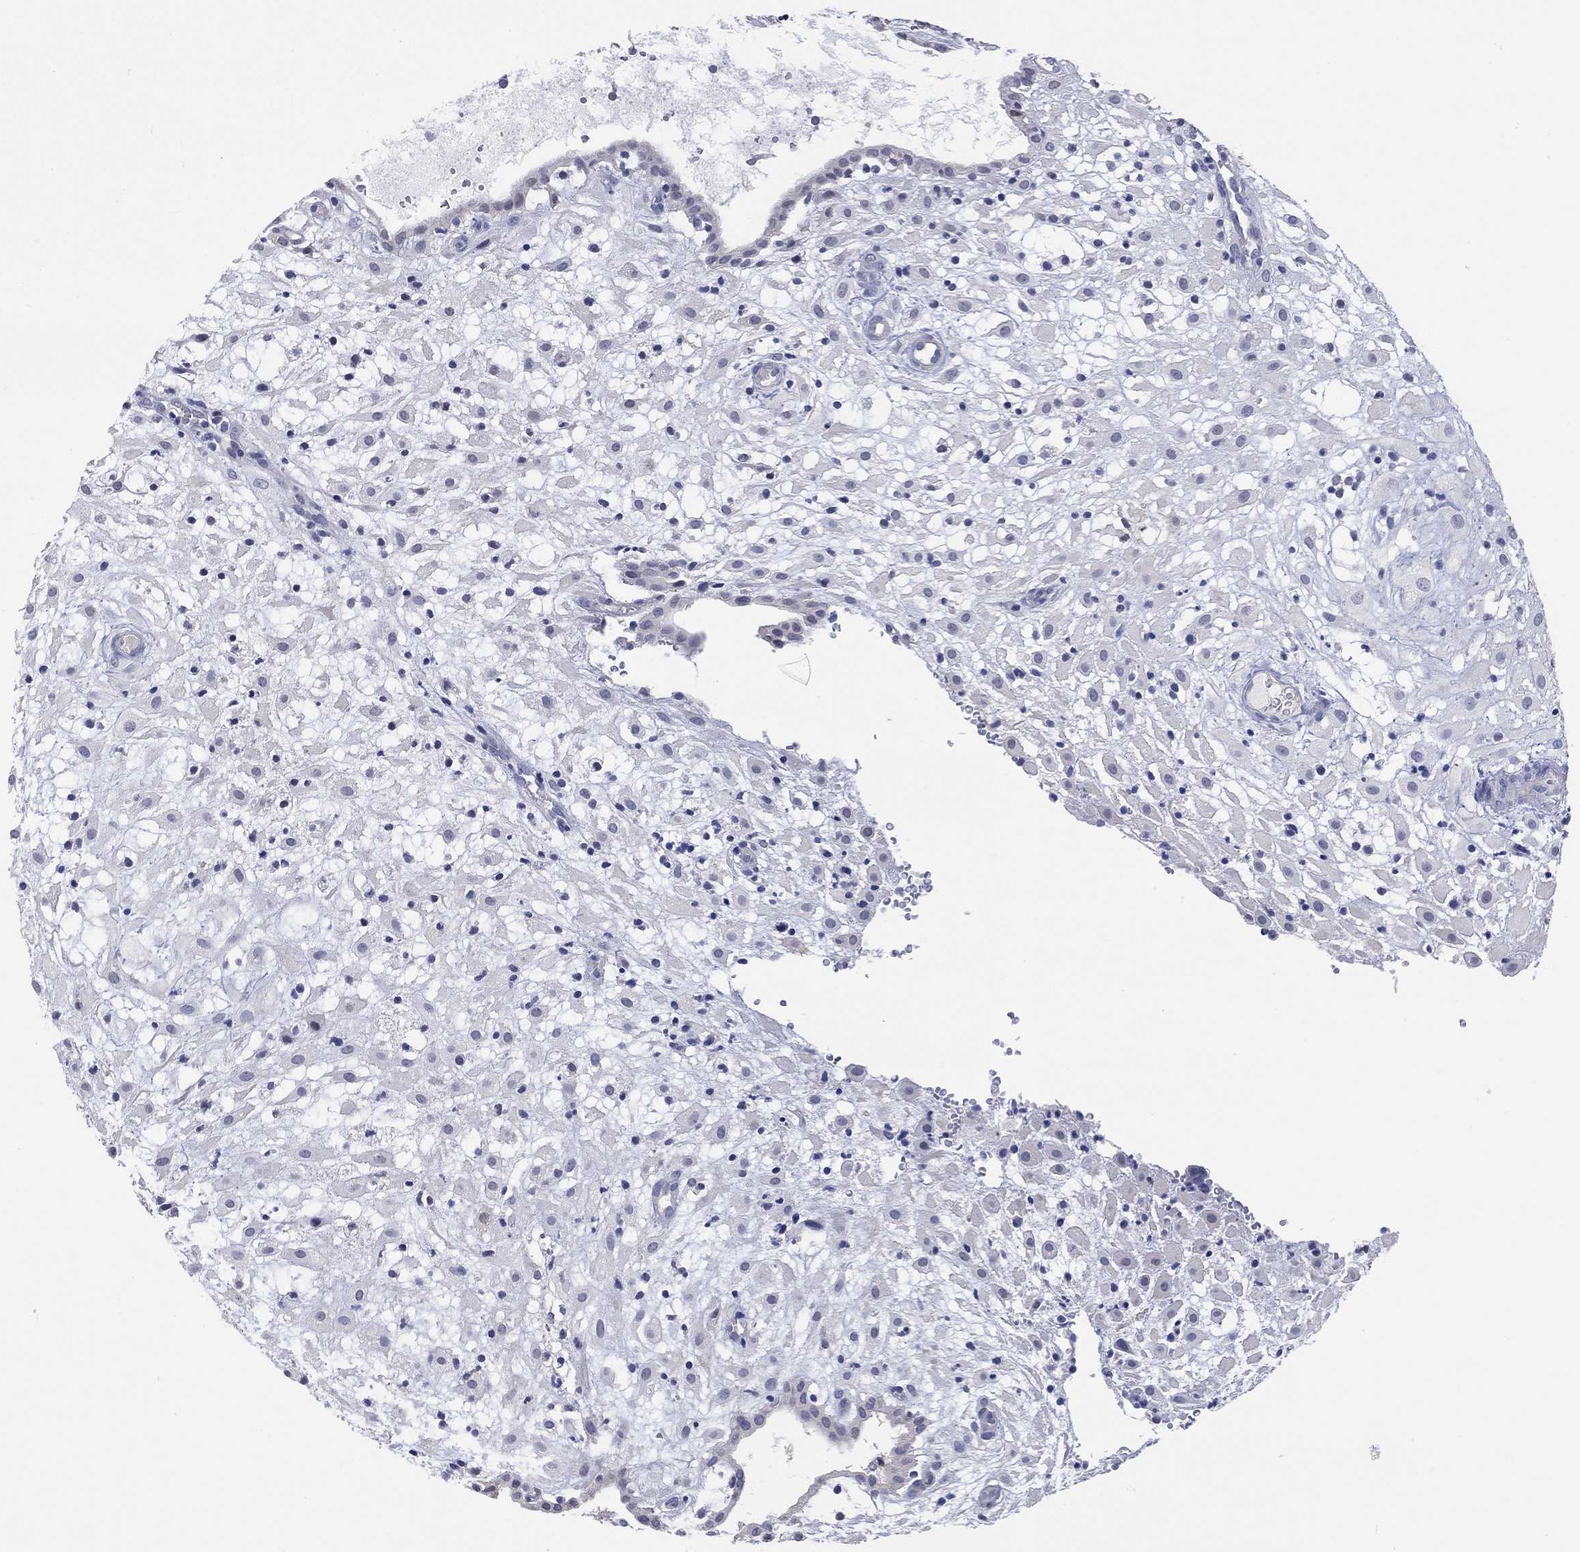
{"staining": {"intensity": "negative", "quantity": "none", "location": "none"}, "tissue": "placenta", "cell_type": "Decidual cells", "image_type": "normal", "snomed": [{"axis": "morphology", "description": "Normal tissue, NOS"}, {"axis": "topography", "description": "Placenta"}], "caption": "Placenta was stained to show a protein in brown. There is no significant expression in decidual cells. (Stains: DAB IHC with hematoxylin counter stain, Microscopy: brightfield microscopy at high magnification).", "gene": "PNMA5", "patient": {"sex": "female", "age": 24}}